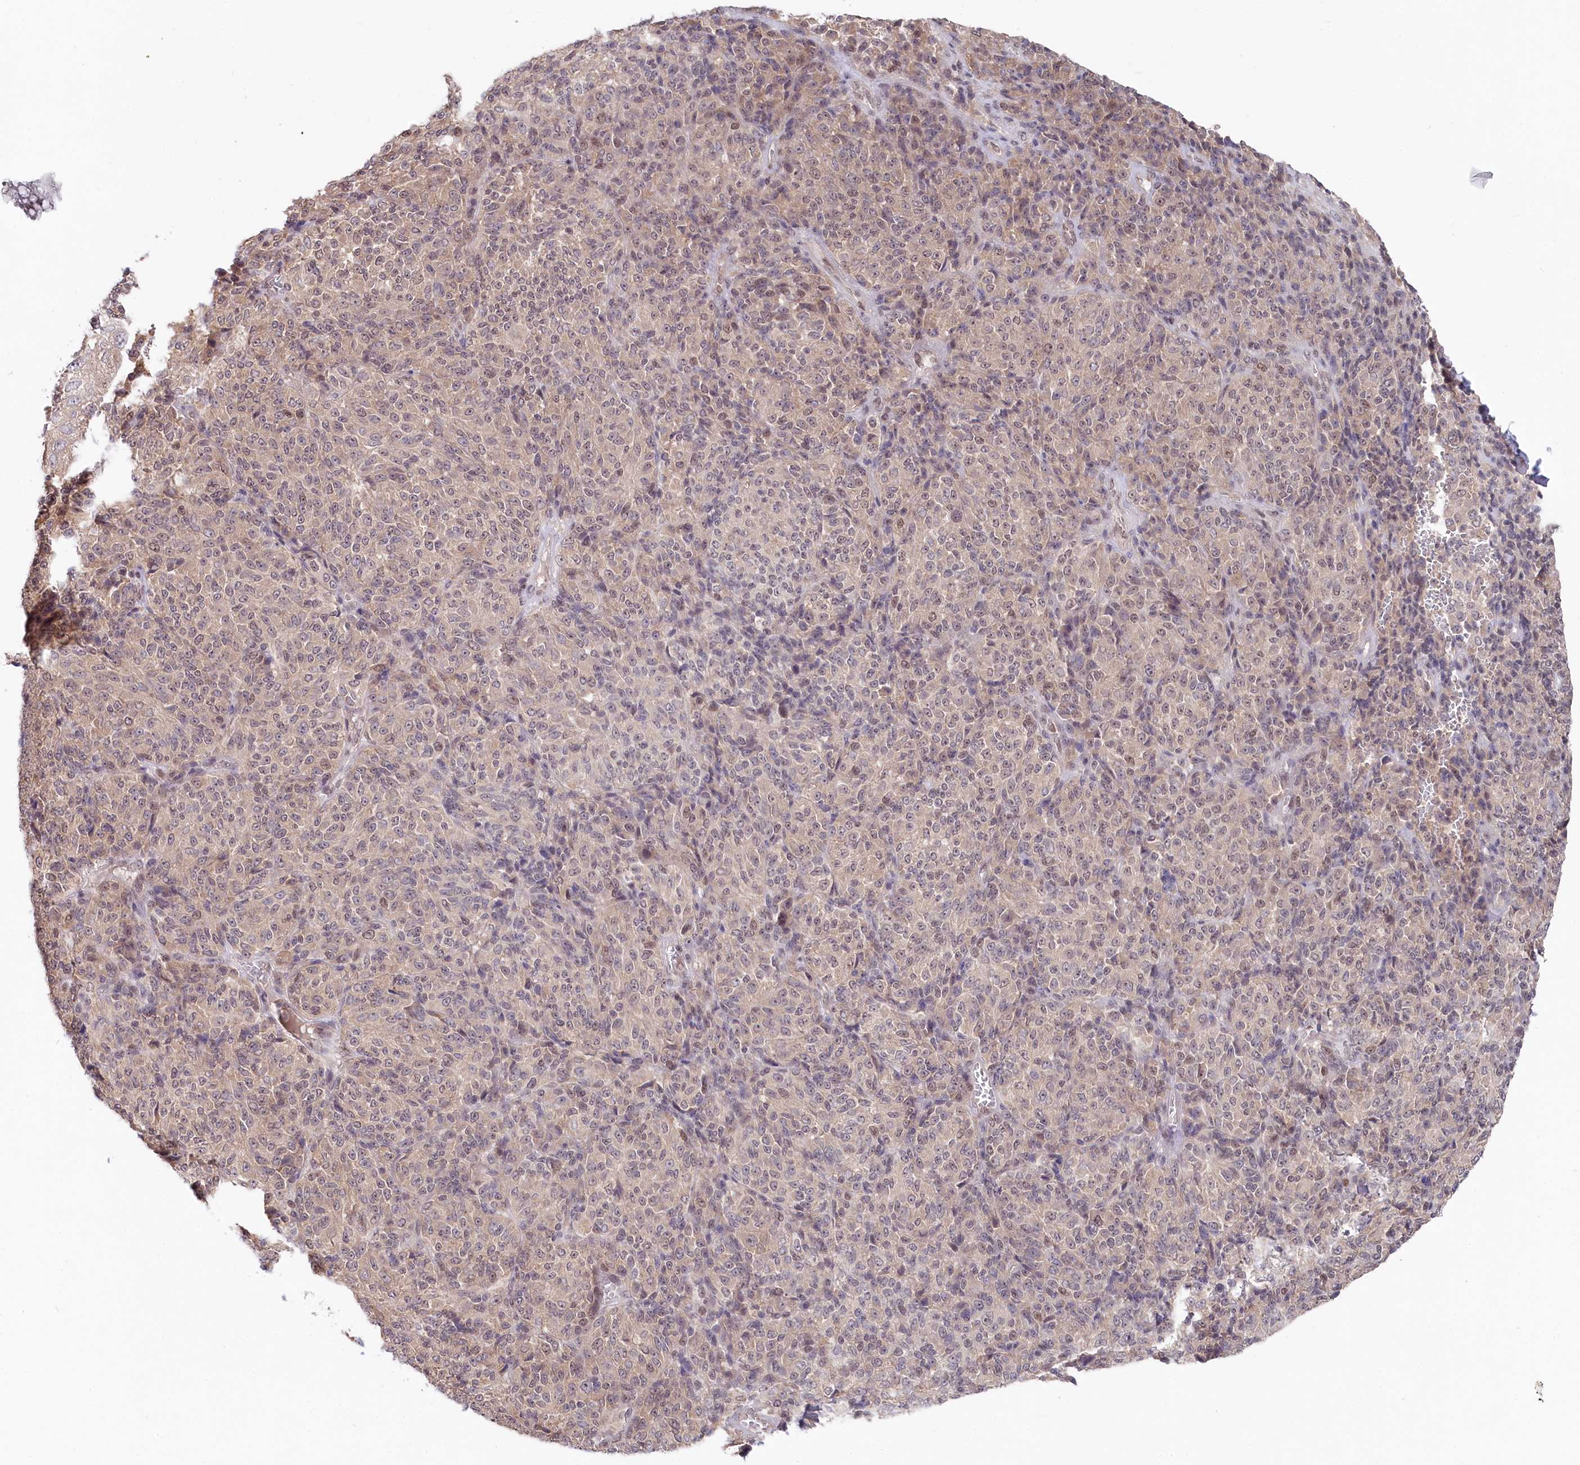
{"staining": {"intensity": "weak", "quantity": "<25%", "location": "nuclear"}, "tissue": "melanoma", "cell_type": "Tumor cells", "image_type": "cancer", "snomed": [{"axis": "morphology", "description": "Malignant melanoma, Metastatic site"}, {"axis": "topography", "description": "Brain"}], "caption": "Melanoma stained for a protein using IHC displays no expression tumor cells.", "gene": "CGGBP1", "patient": {"sex": "female", "age": 56}}